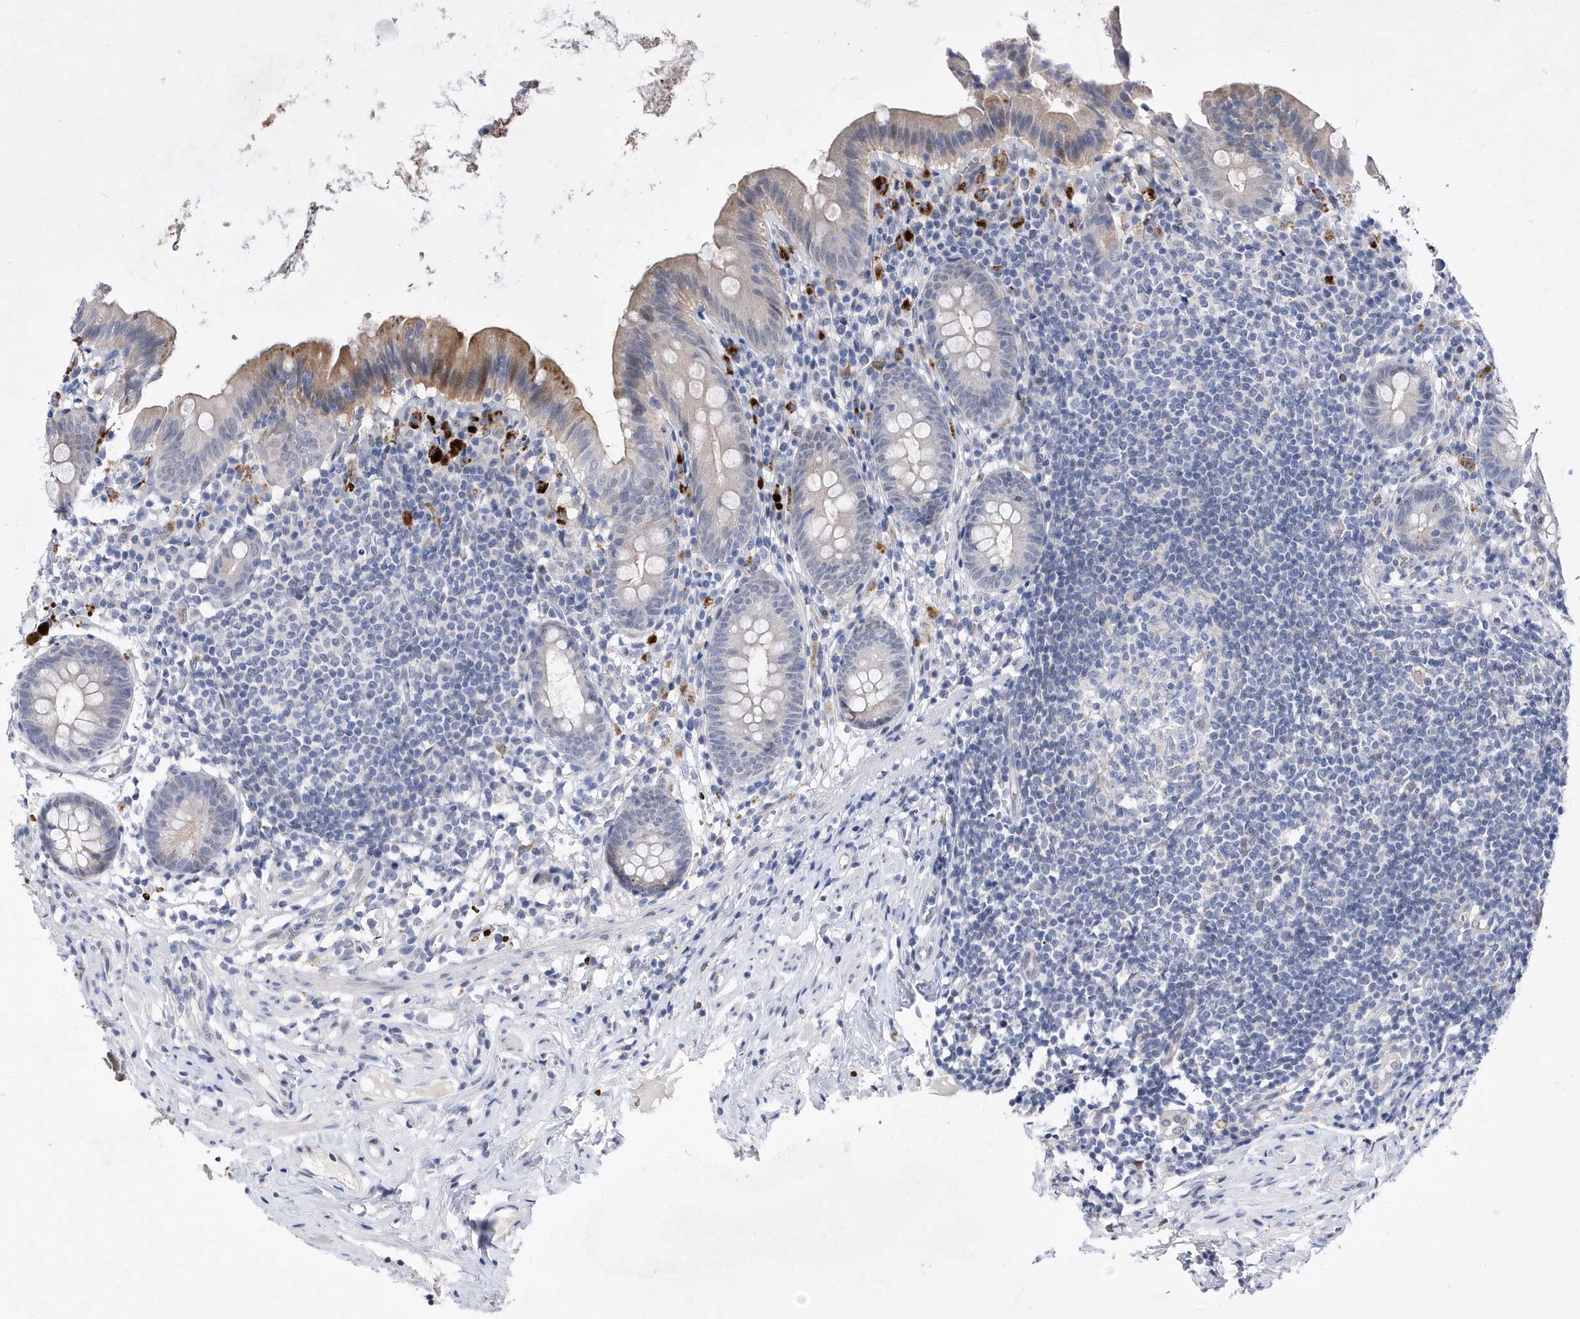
{"staining": {"intensity": "moderate", "quantity": "<25%", "location": "cytoplasmic/membranous"}, "tissue": "appendix", "cell_type": "Glandular cells", "image_type": "normal", "snomed": [{"axis": "morphology", "description": "Normal tissue, NOS"}, {"axis": "topography", "description": "Appendix"}], "caption": "Moderate cytoplasmic/membranous protein positivity is identified in about <25% of glandular cells in appendix.", "gene": "ZNF875", "patient": {"sex": "male", "age": 52}}